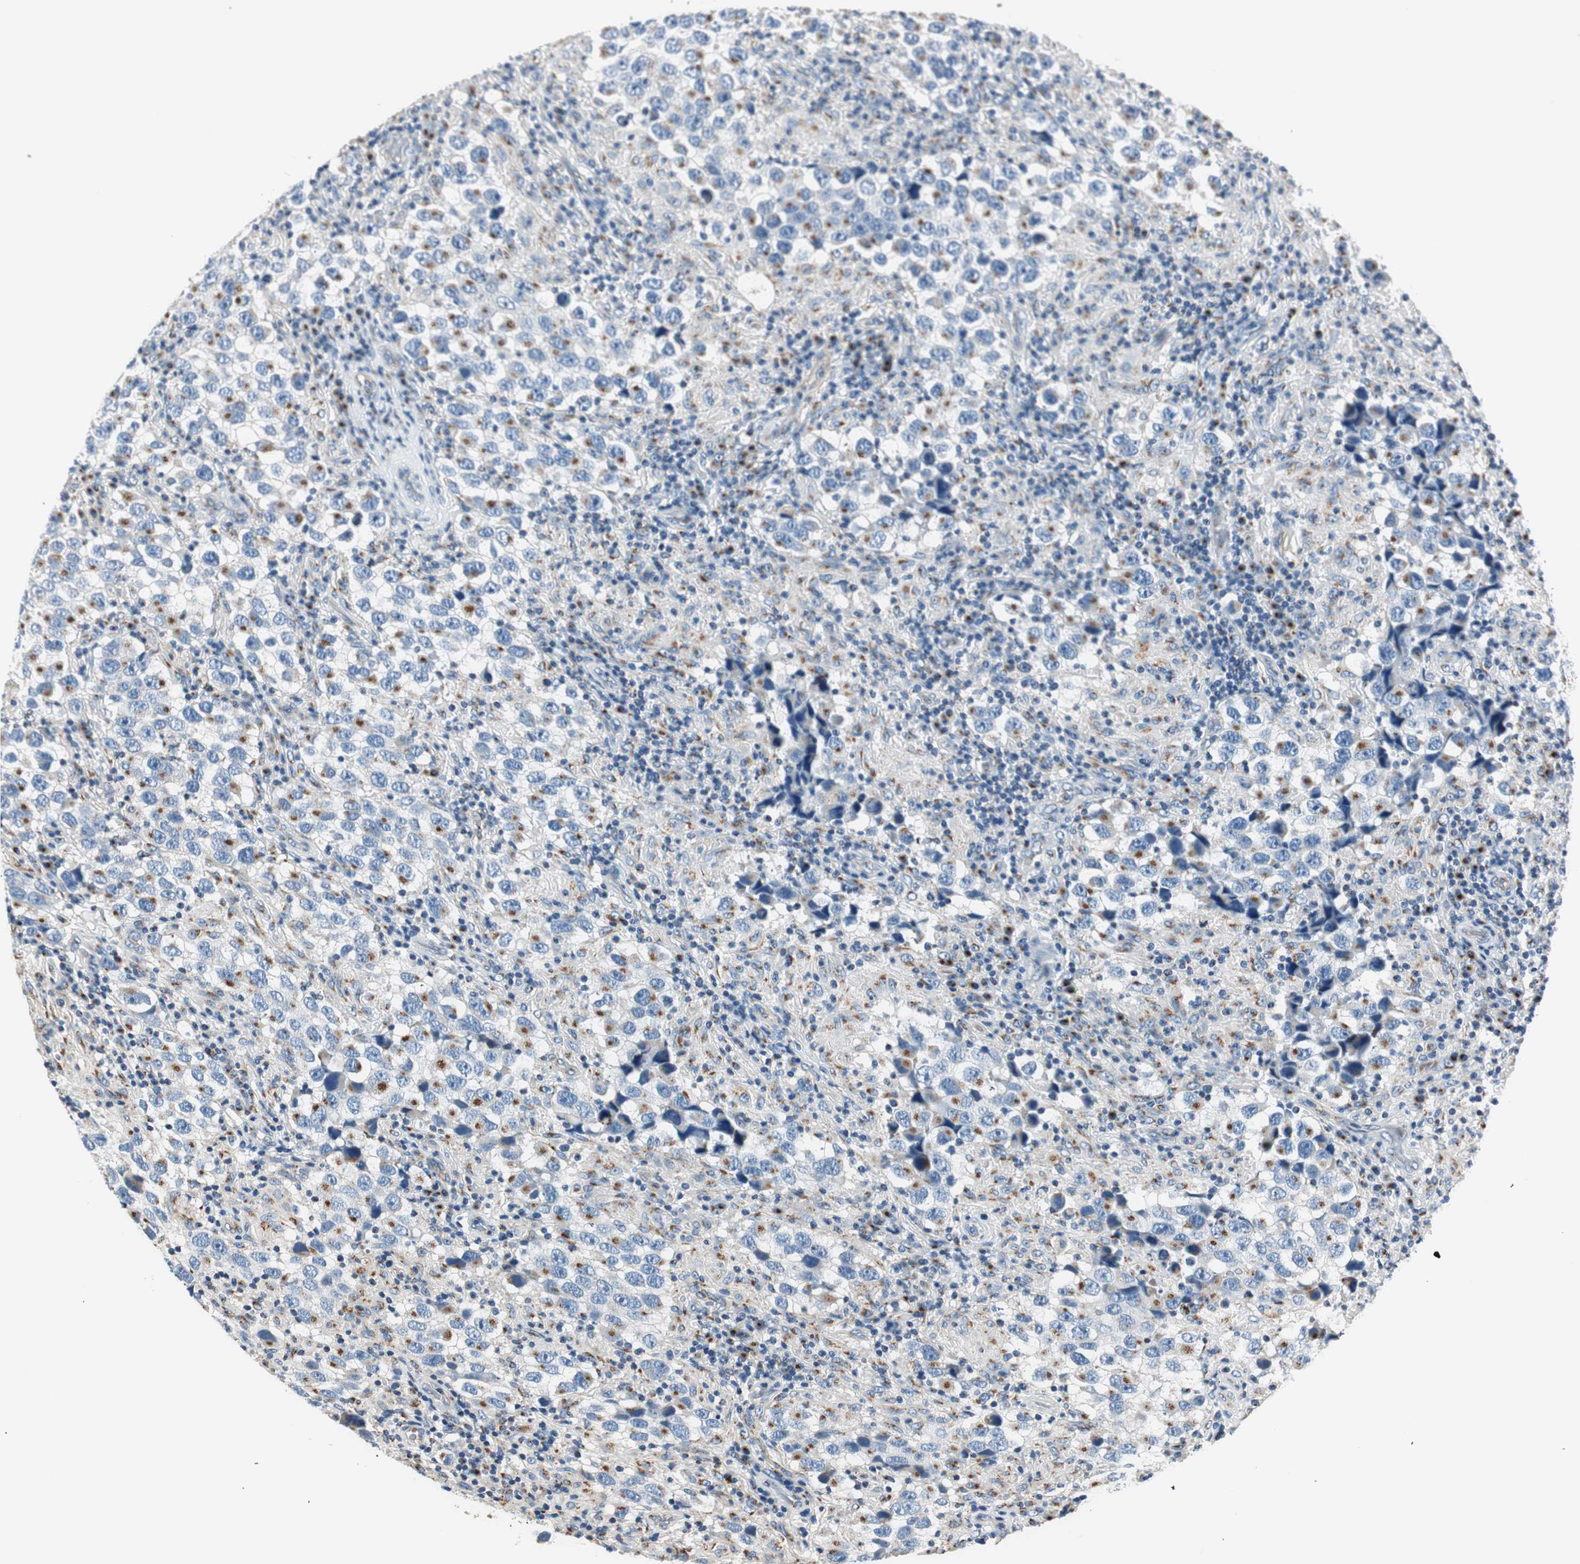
{"staining": {"intensity": "moderate", "quantity": "25%-75%", "location": "cytoplasmic/membranous"}, "tissue": "testis cancer", "cell_type": "Tumor cells", "image_type": "cancer", "snomed": [{"axis": "morphology", "description": "Carcinoma, Embryonal, NOS"}, {"axis": "topography", "description": "Testis"}], "caption": "An immunohistochemistry image of tumor tissue is shown. Protein staining in brown shows moderate cytoplasmic/membranous positivity in testis cancer (embryonal carcinoma) within tumor cells.", "gene": "TMF1", "patient": {"sex": "male", "age": 21}}